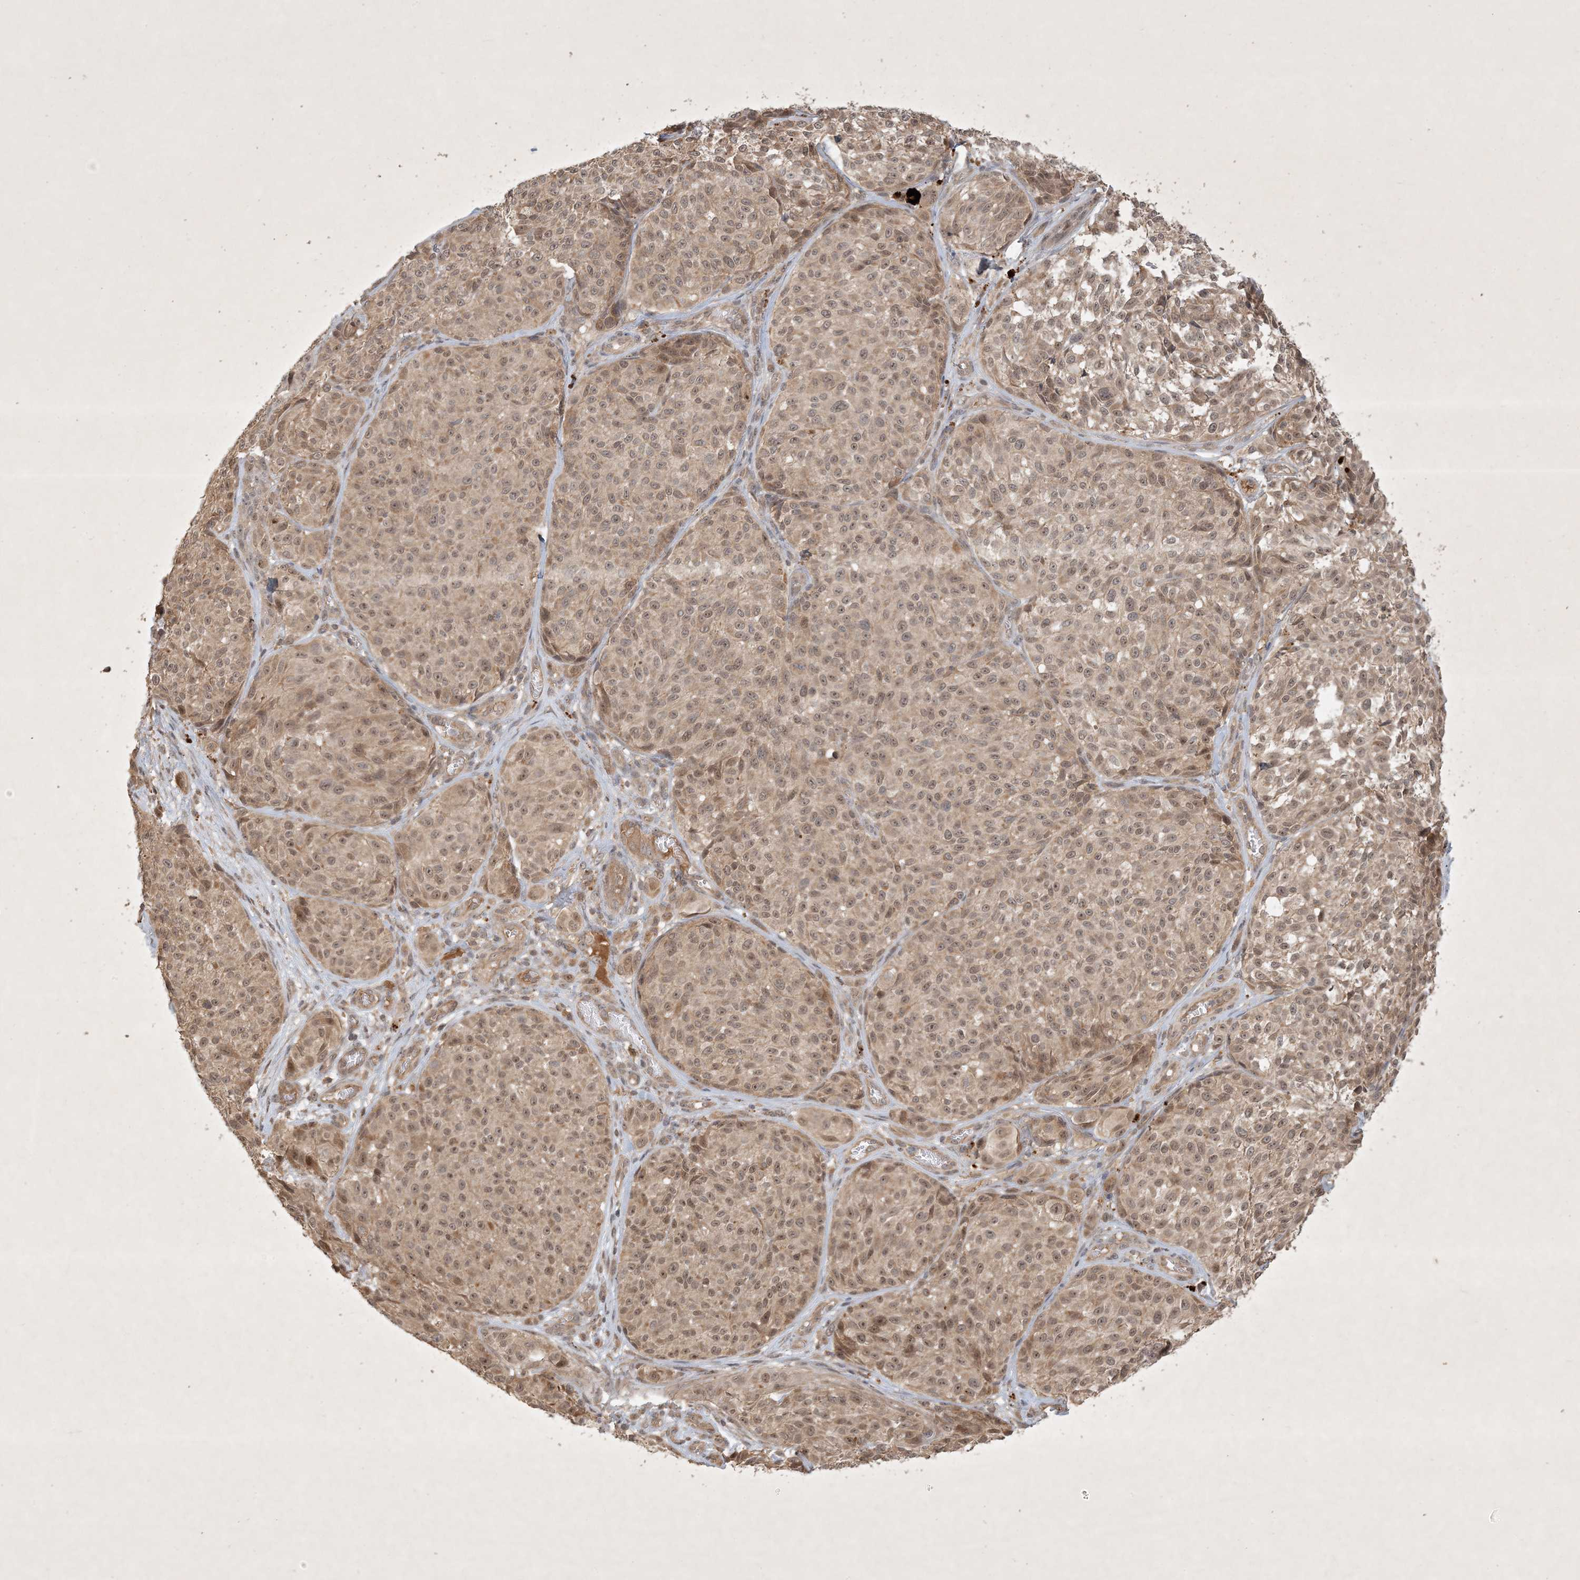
{"staining": {"intensity": "moderate", "quantity": "25%-75%", "location": "nuclear"}, "tissue": "melanoma", "cell_type": "Tumor cells", "image_type": "cancer", "snomed": [{"axis": "morphology", "description": "Malignant melanoma, NOS"}, {"axis": "topography", "description": "Skin"}], "caption": "Immunohistochemistry (IHC) image of malignant melanoma stained for a protein (brown), which demonstrates medium levels of moderate nuclear staining in approximately 25%-75% of tumor cells.", "gene": "ZCCHC4", "patient": {"sex": "male", "age": 83}}